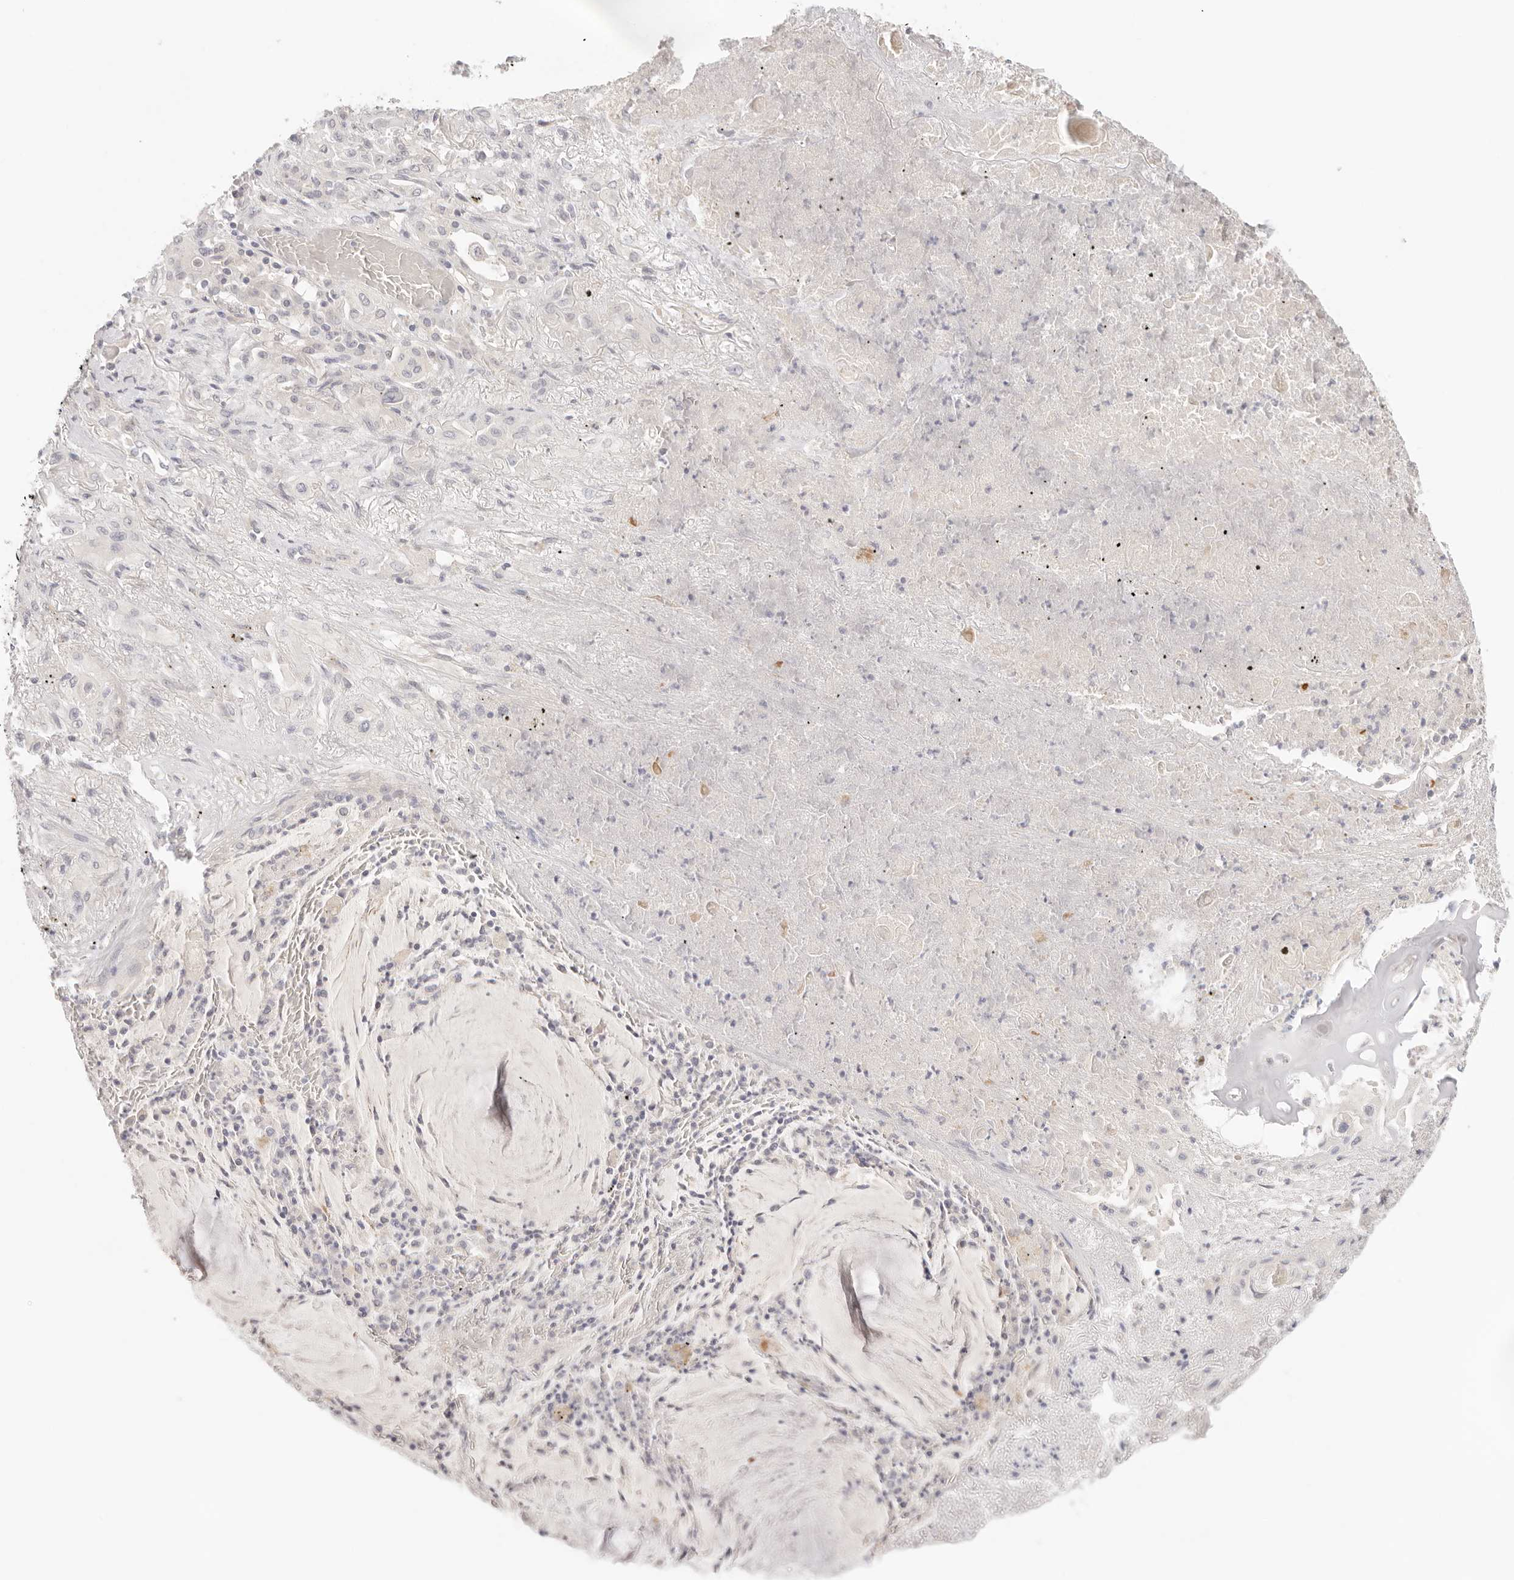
{"staining": {"intensity": "negative", "quantity": "none", "location": "none"}, "tissue": "lung cancer", "cell_type": "Tumor cells", "image_type": "cancer", "snomed": [{"axis": "morphology", "description": "Squamous cell carcinoma, NOS"}, {"axis": "topography", "description": "Lung"}], "caption": "Human squamous cell carcinoma (lung) stained for a protein using IHC demonstrates no staining in tumor cells.", "gene": "SPHK1", "patient": {"sex": "female", "age": 47}}